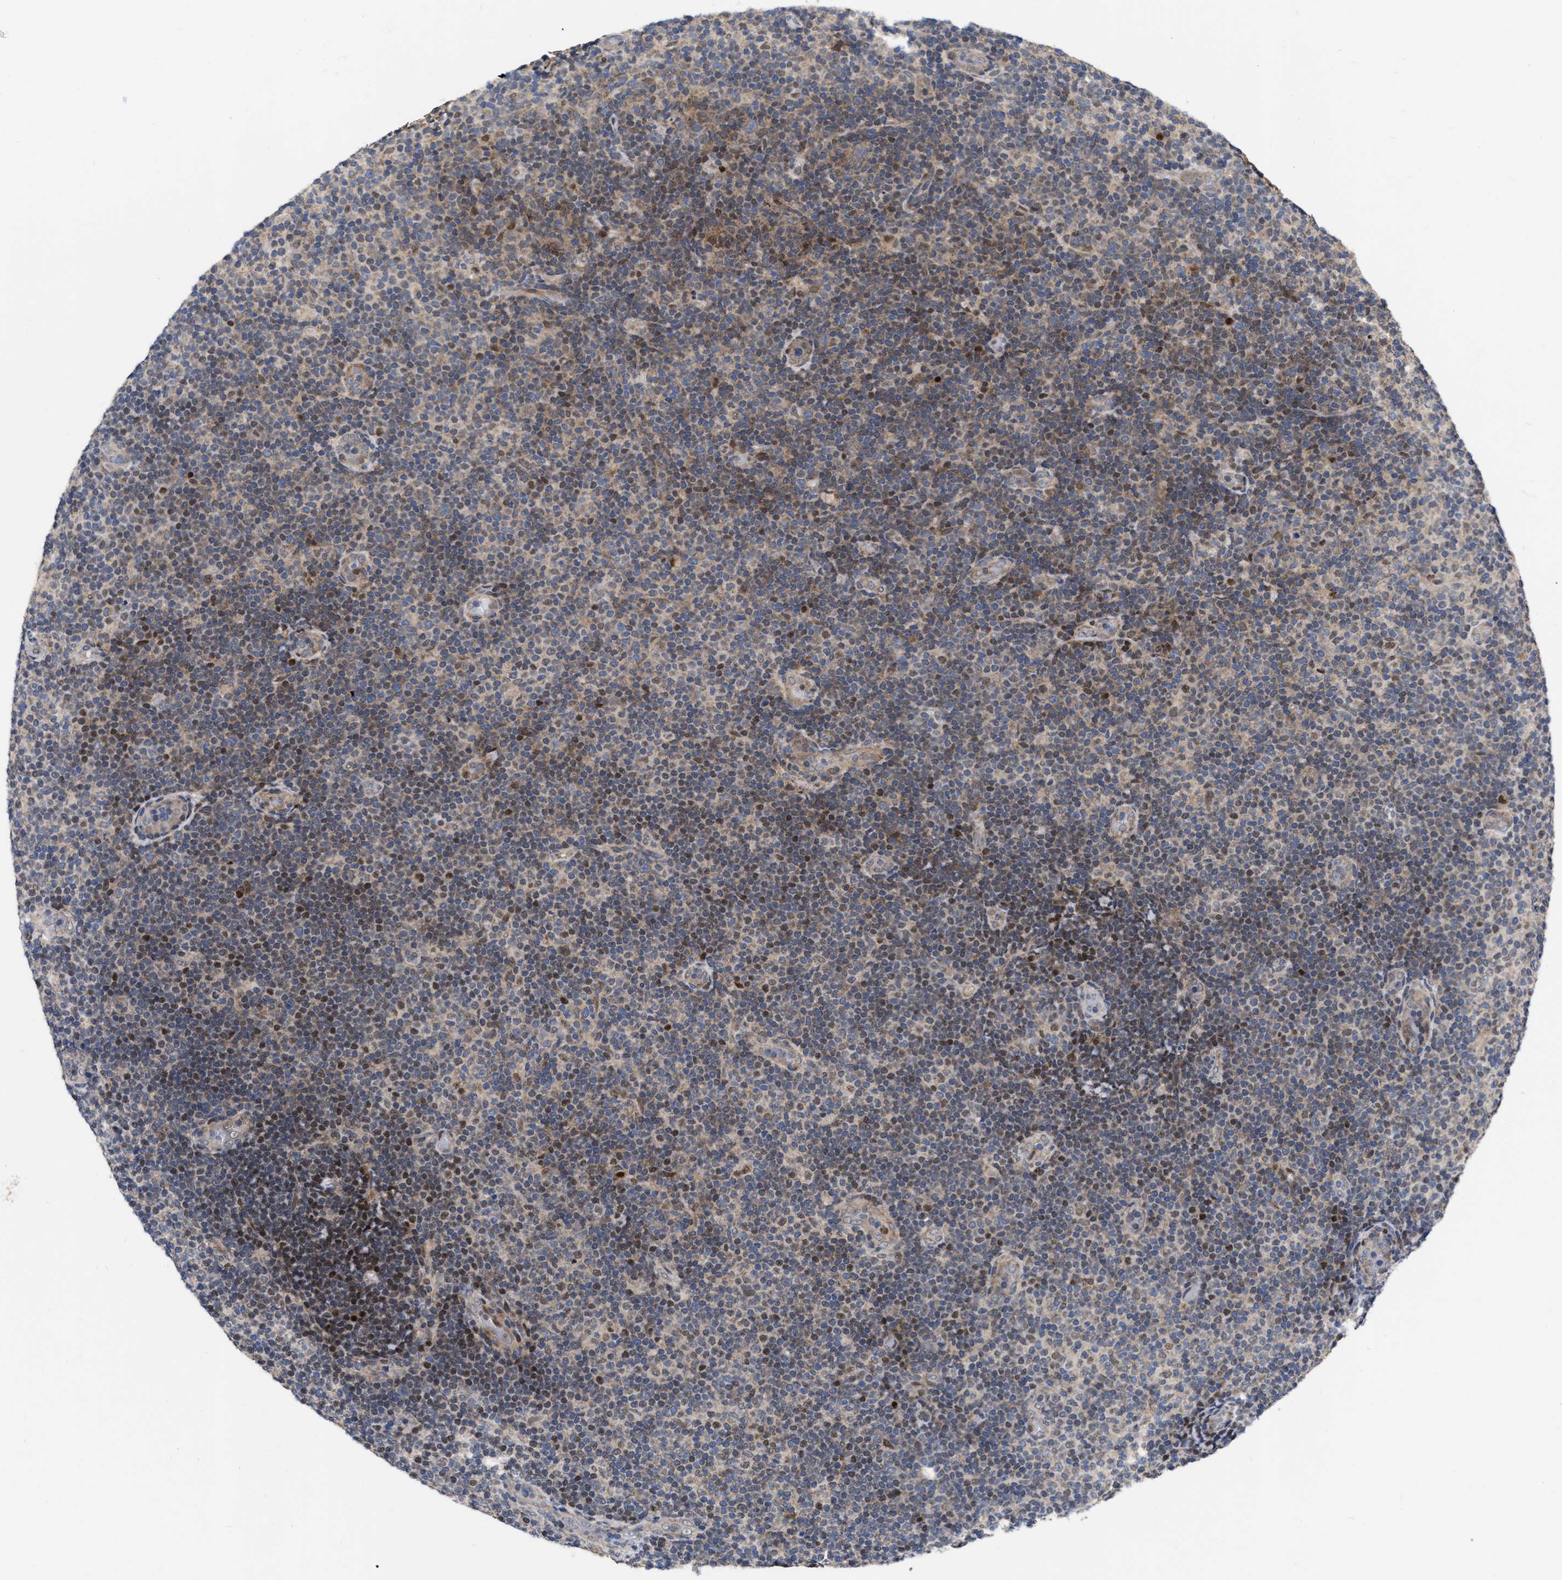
{"staining": {"intensity": "moderate", "quantity": "<25%", "location": "nuclear"}, "tissue": "lymphoma", "cell_type": "Tumor cells", "image_type": "cancer", "snomed": [{"axis": "morphology", "description": "Malignant lymphoma, non-Hodgkin's type, Low grade"}, {"axis": "topography", "description": "Lymph node"}], "caption": "Moderate nuclear positivity for a protein is present in approximately <25% of tumor cells of lymphoma using IHC.", "gene": "MDM4", "patient": {"sex": "male", "age": 83}}